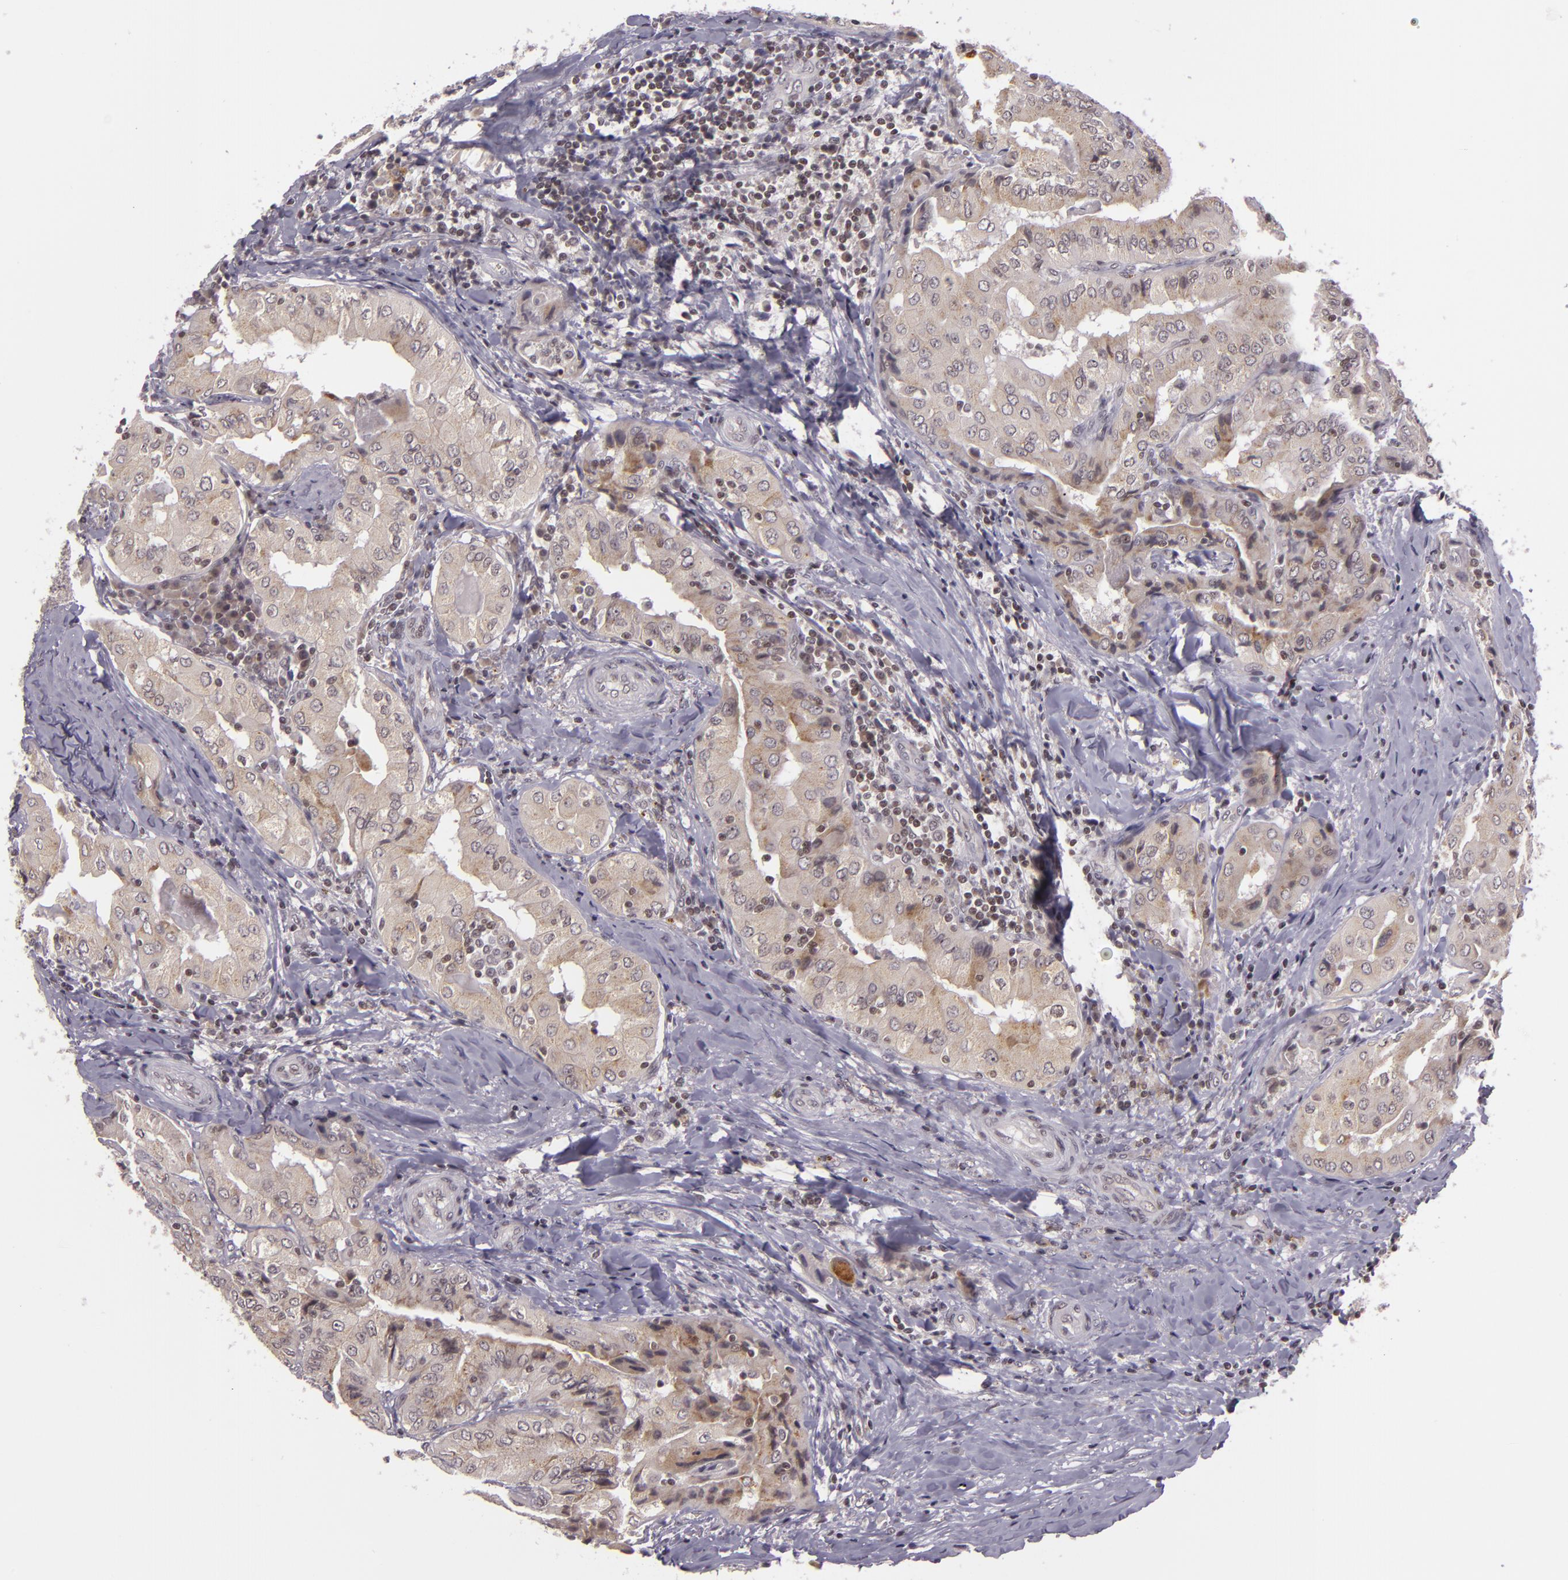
{"staining": {"intensity": "weak", "quantity": ">75%", "location": "cytoplasmic/membranous,nuclear"}, "tissue": "thyroid cancer", "cell_type": "Tumor cells", "image_type": "cancer", "snomed": [{"axis": "morphology", "description": "Papillary adenocarcinoma, NOS"}, {"axis": "topography", "description": "Thyroid gland"}], "caption": "A photomicrograph of human papillary adenocarcinoma (thyroid) stained for a protein demonstrates weak cytoplasmic/membranous and nuclear brown staining in tumor cells. (DAB = brown stain, brightfield microscopy at high magnification).", "gene": "ZFX", "patient": {"sex": "female", "age": 71}}